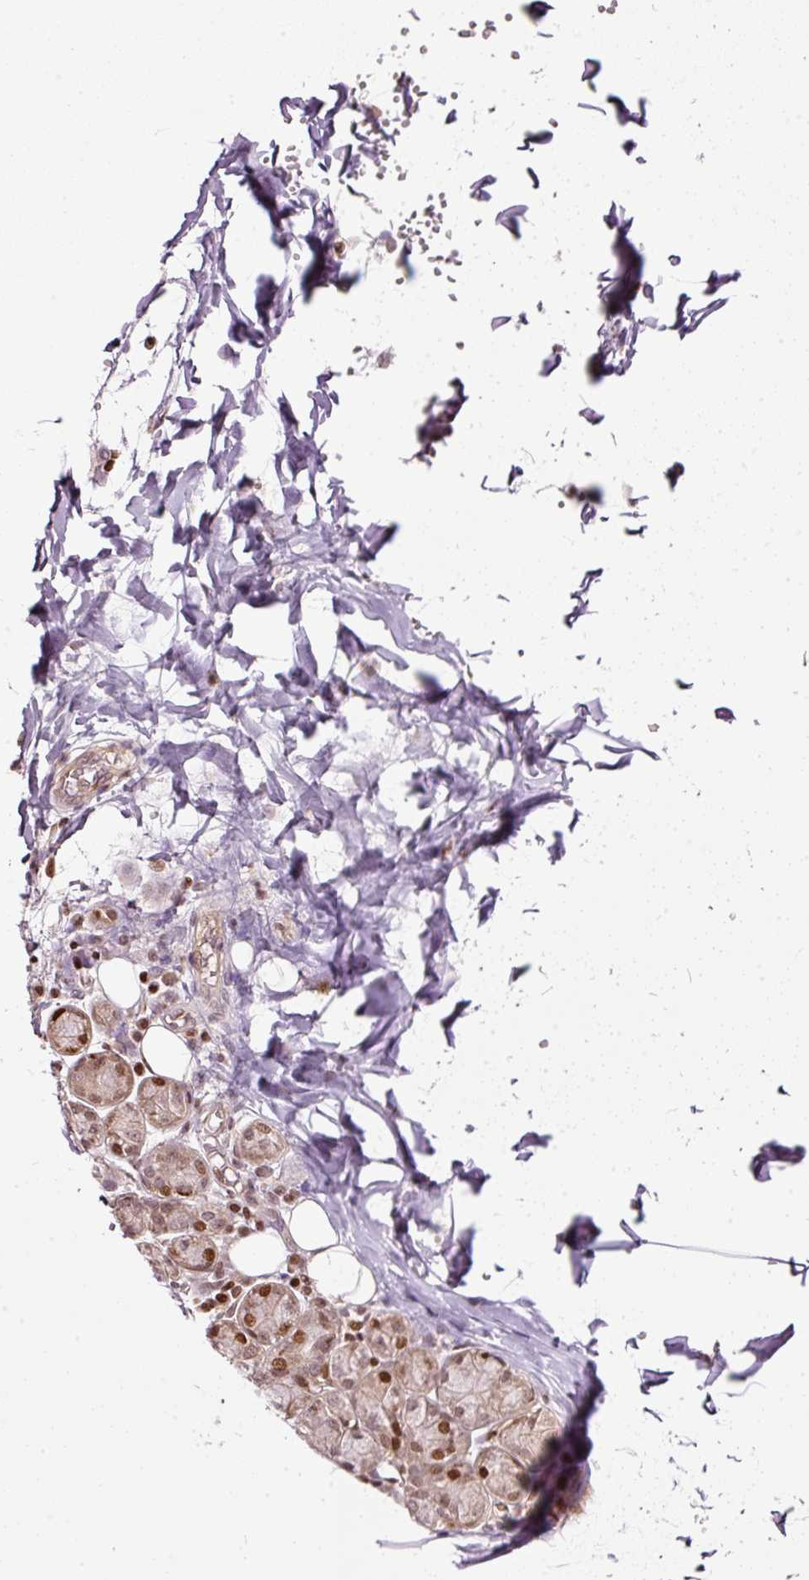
{"staining": {"intensity": "moderate", "quantity": "<25%", "location": "nuclear"}, "tissue": "salivary gland", "cell_type": "Glandular cells", "image_type": "normal", "snomed": [{"axis": "morphology", "description": "Normal tissue, NOS"}, {"axis": "morphology", "description": "Inflammation, NOS"}, {"axis": "topography", "description": "Lymph node"}, {"axis": "topography", "description": "Salivary gland"}], "caption": "About <25% of glandular cells in benign salivary gland show moderate nuclear protein staining as visualized by brown immunohistochemical staining.", "gene": "ZNF778", "patient": {"sex": "male", "age": 3}}